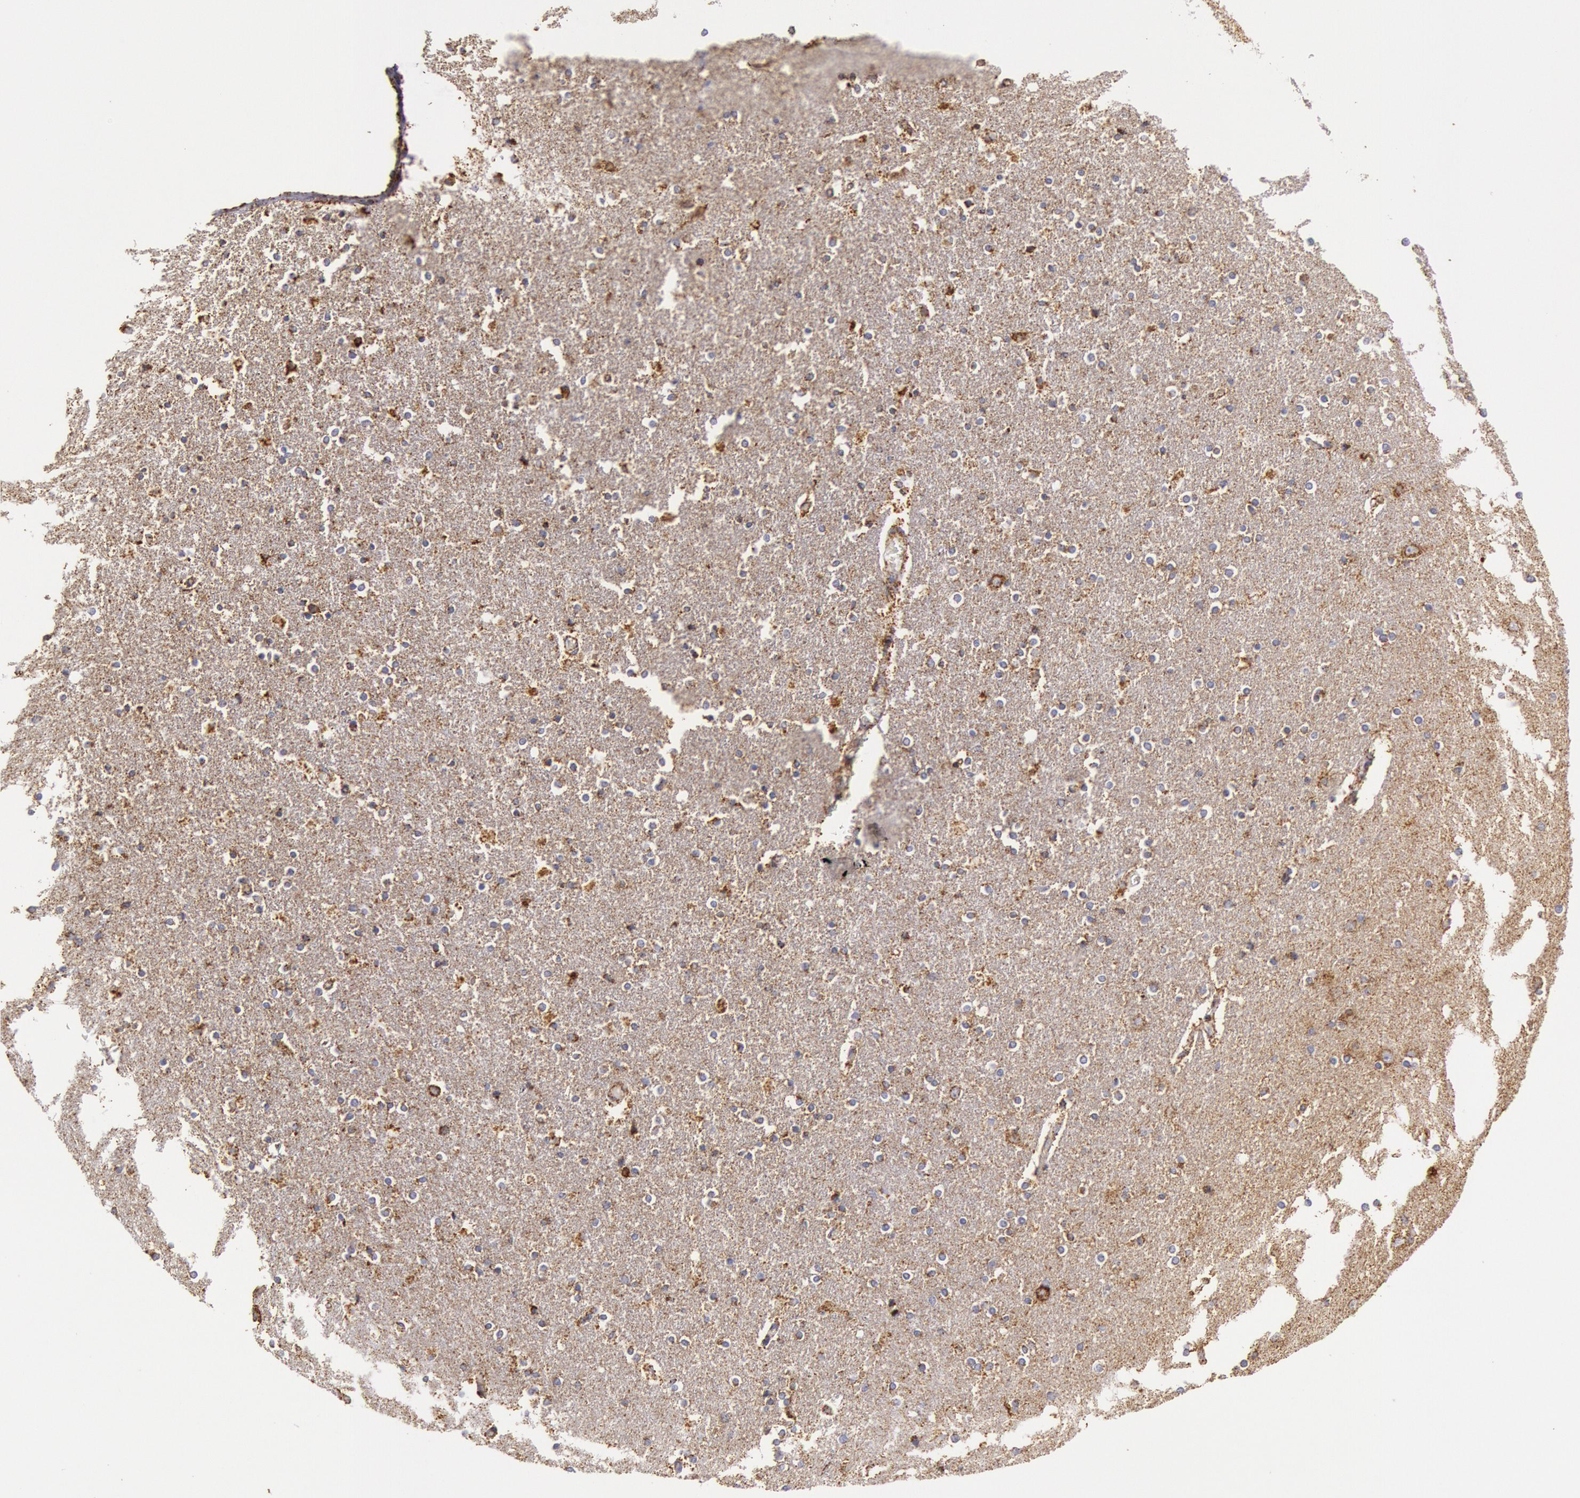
{"staining": {"intensity": "moderate", "quantity": "<25%", "location": "cytoplasmic/membranous"}, "tissue": "caudate", "cell_type": "Glial cells", "image_type": "normal", "snomed": [{"axis": "morphology", "description": "Normal tissue, NOS"}, {"axis": "topography", "description": "Lateral ventricle wall"}], "caption": "The immunohistochemical stain labels moderate cytoplasmic/membranous expression in glial cells of benign caudate. (IHC, brightfield microscopy, high magnification).", "gene": "CYC1", "patient": {"sex": "female", "age": 54}}